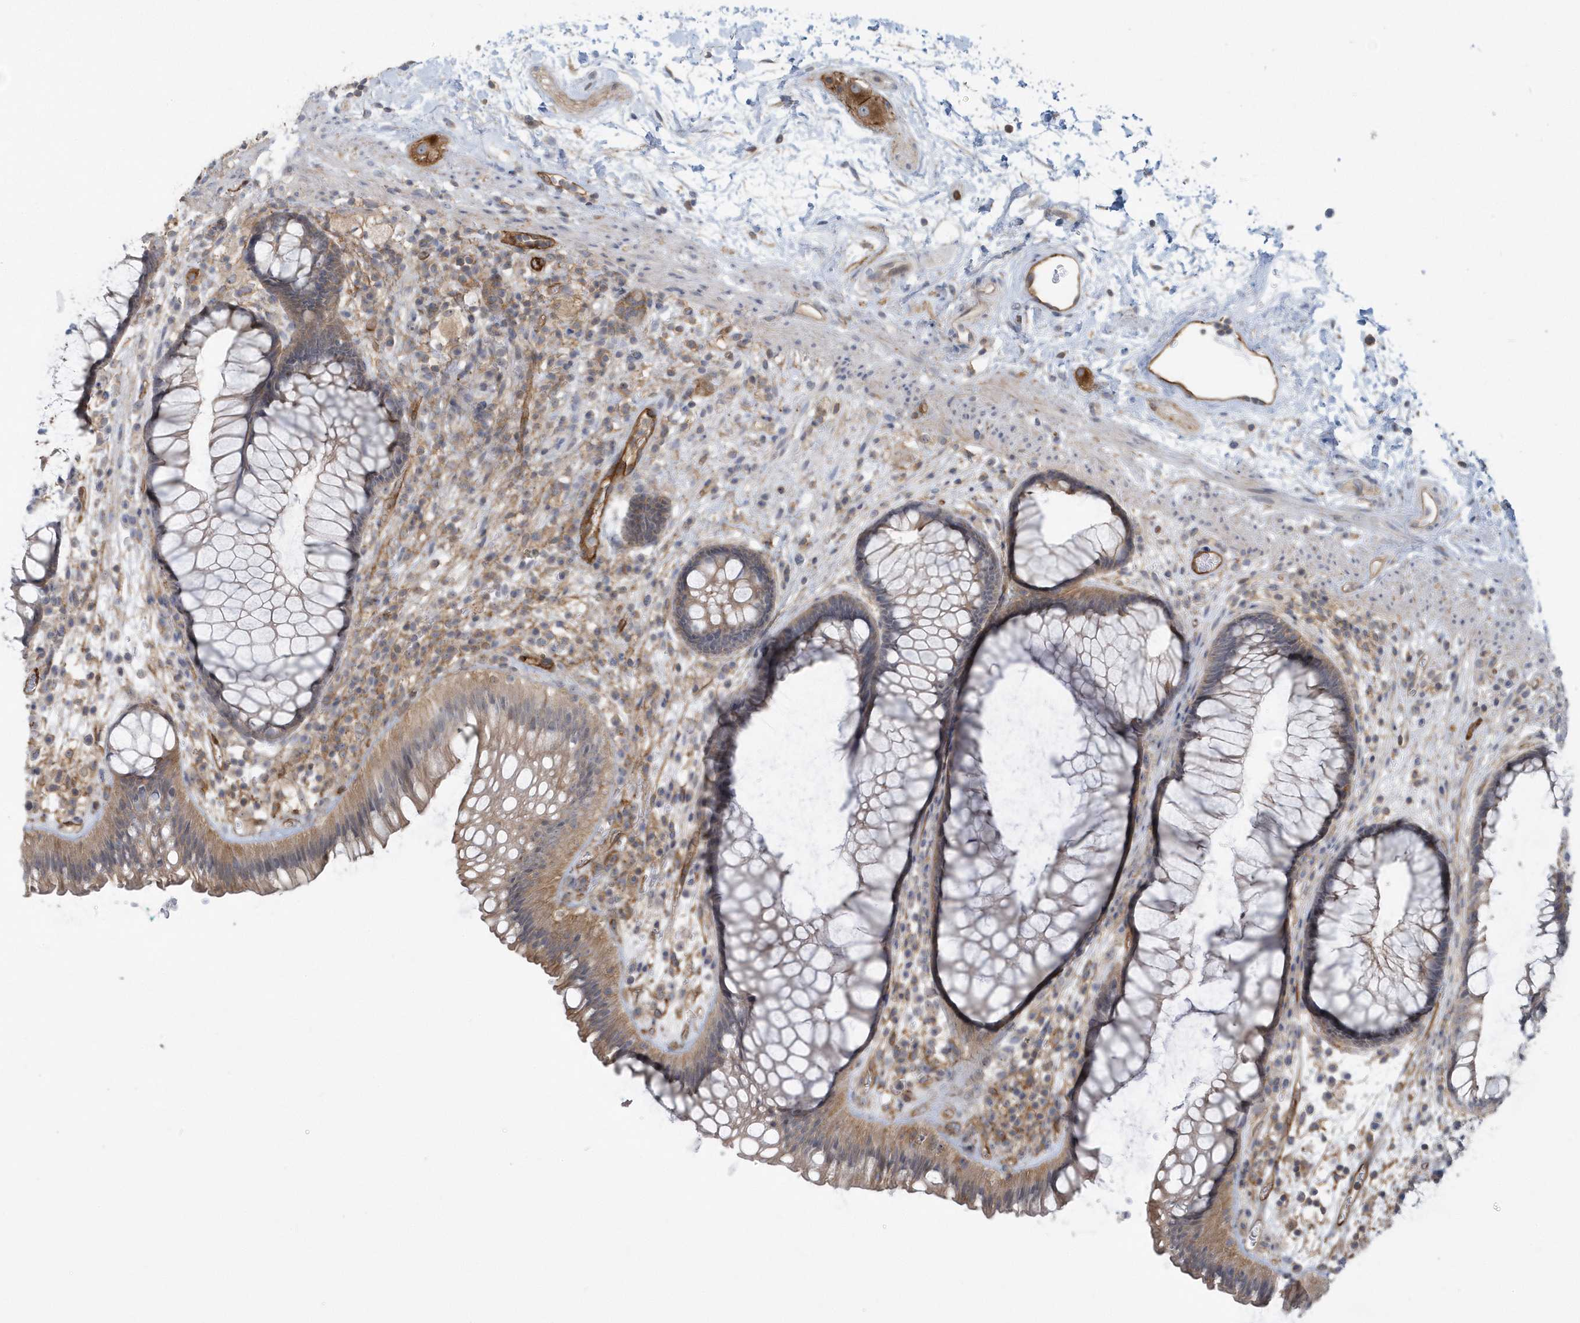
{"staining": {"intensity": "weak", "quantity": "<25%", "location": "cytoplasmic/membranous"}, "tissue": "rectum", "cell_type": "Glandular cells", "image_type": "normal", "snomed": [{"axis": "morphology", "description": "Normal tissue, NOS"}, {"axis": "topography", "description": "Rectum"}], "caption": "High power microscopy micrograph of an immunohistochemistry histopathology image of unremarkable rectum, revealing no significant positivity in glandular cells. (Brightfield microscopy of DAB (3,3'-diaminobenzidine) immunohistochemistry (IHC) at high magnification).", "gene": "RAI14", "patient": {"sex": "male", "age": 51}}